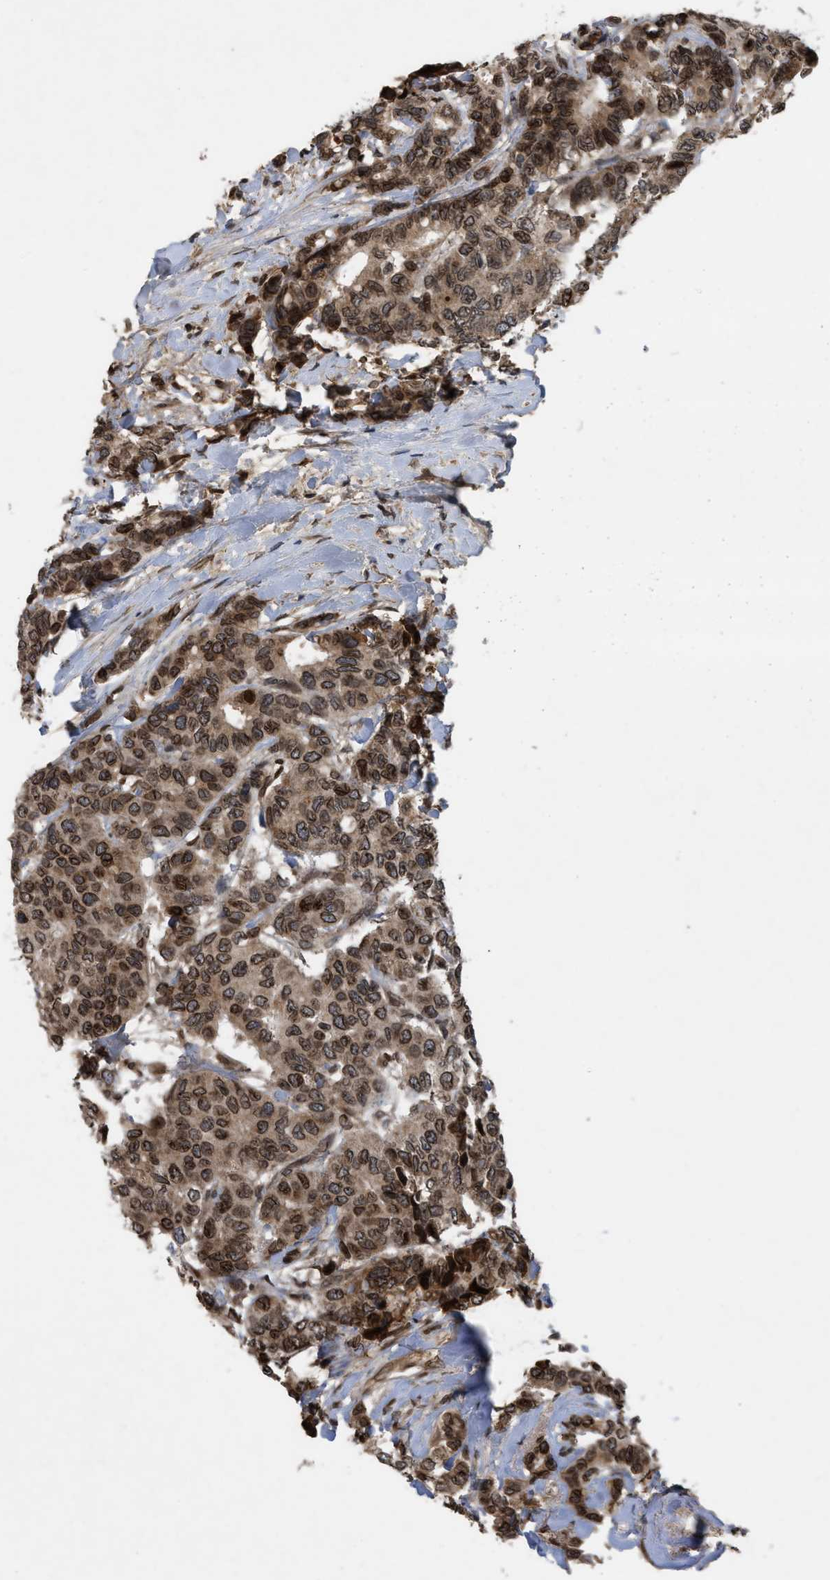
{"staining": {"intensity": "strong", "quantity": ">75%", "location": "cytoplasmic/membranous,nuclear"}, "tissue": "breast cancer", "cell_type": "Tumor cells", "image_type": "cancer", "snomed": [{"axis": "morphology", "description": "Duct carcinoma"}, {"axis": "topography", "description": "Breast"}], "caption": "A histopathology image of breast cancer stained for a protein exhibits strong cytoplasmic/membranous and nuclear brown staining in tumor cells.", "gene": "CRY1", "patient": {"sex": "female", "age": 87}}